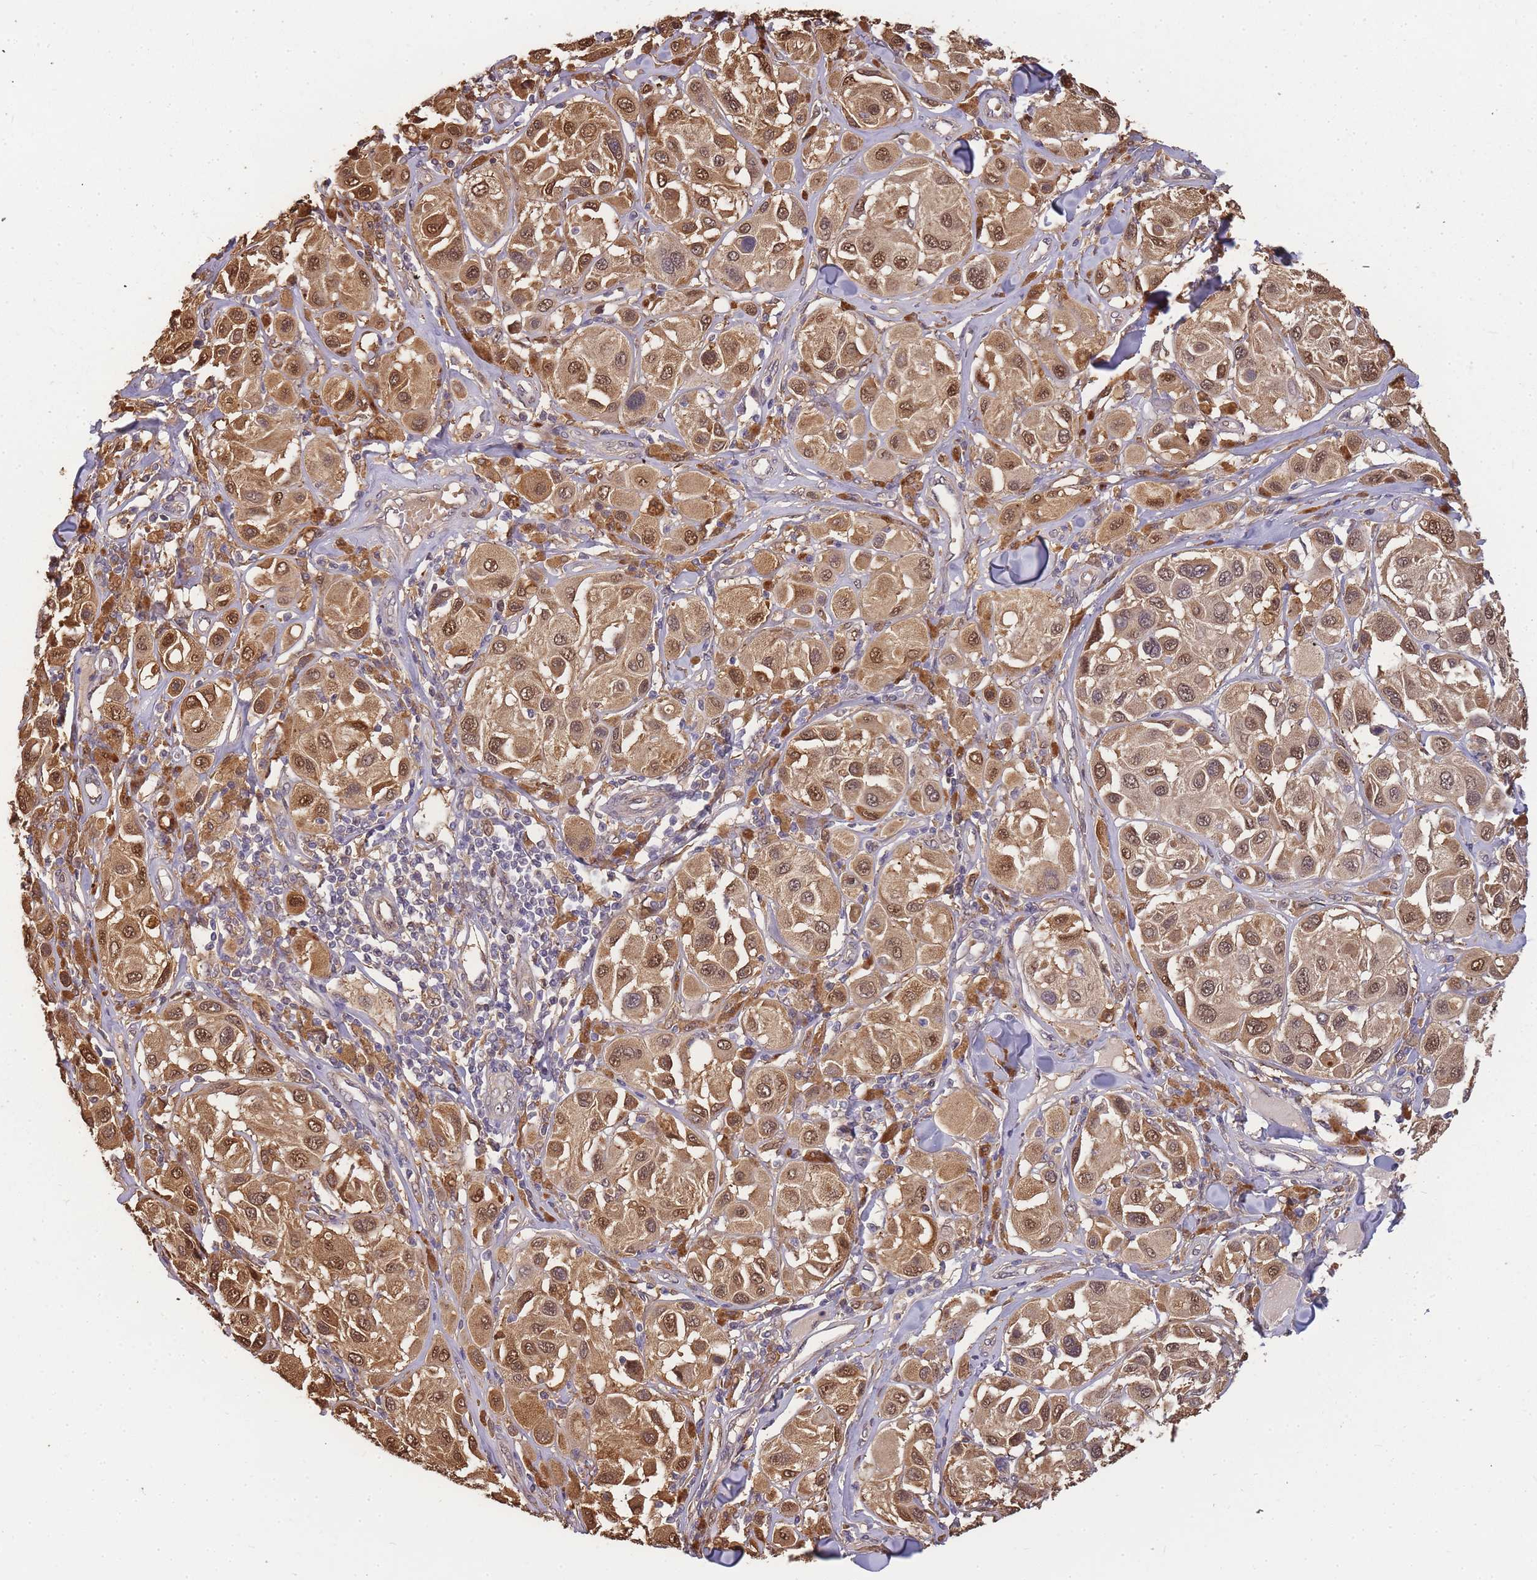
{"staining": {"intensity": "moderate", "quantity": ">75%", "location": "cytoplasmic/membranous,nuclear"}, "tissue": "melanoma", "cell_type": "Tumor cells", "image_type": "cancer", "snomed": [{"axis": "morphology", "description": "Malignant melanoma, Metastatic site"}, {"axis": "topography", "description": "Skin"}], "caption": "An image of melanoma stained for a protein demonstrates moderate cytoplasmic/membranous and nuclear brown staining in tumor cells.", "gene": "CDKN2AIPNL", "patient": {"sex": "male", "age": 41}}